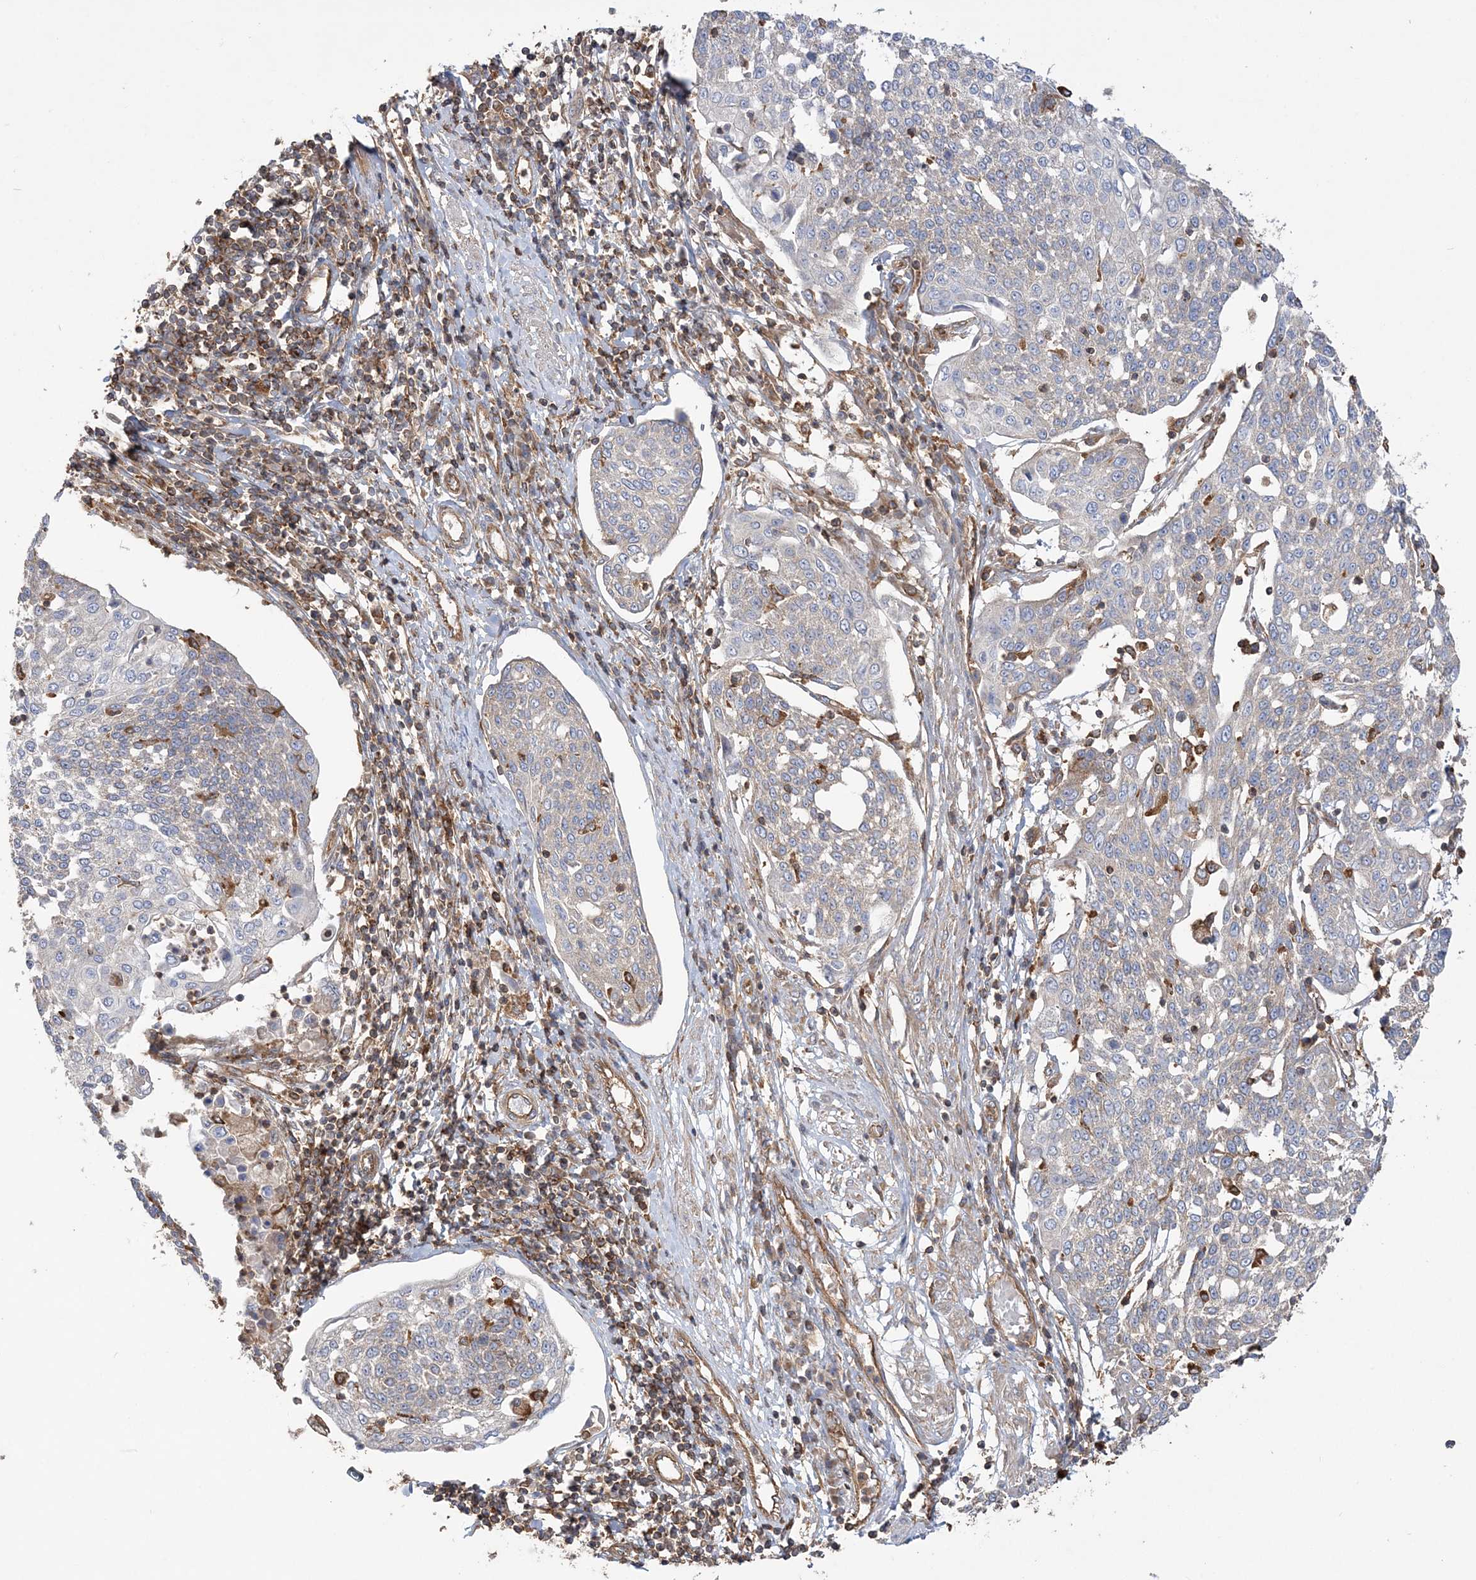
{"staining": {"intensity": "negative", "quantity": "none", "location": "none"}, "tissue": "cervical cancer", "cell_type": "Tumor cells", "image_type": "cancer", "snomed": [{"axis": "morphology", "description": "Squamous cell carcinoma, NOS"}, {"axis": "topography", "description": "Cervix"}], "caption": "DAB (3,3'-diaminobenzidine) immunohistochemical staining of cervical cancer exhibits no significant expression in tumor cells.", "gene": "TBC1D5", "patient": {"sex": "female", "age": 34}}